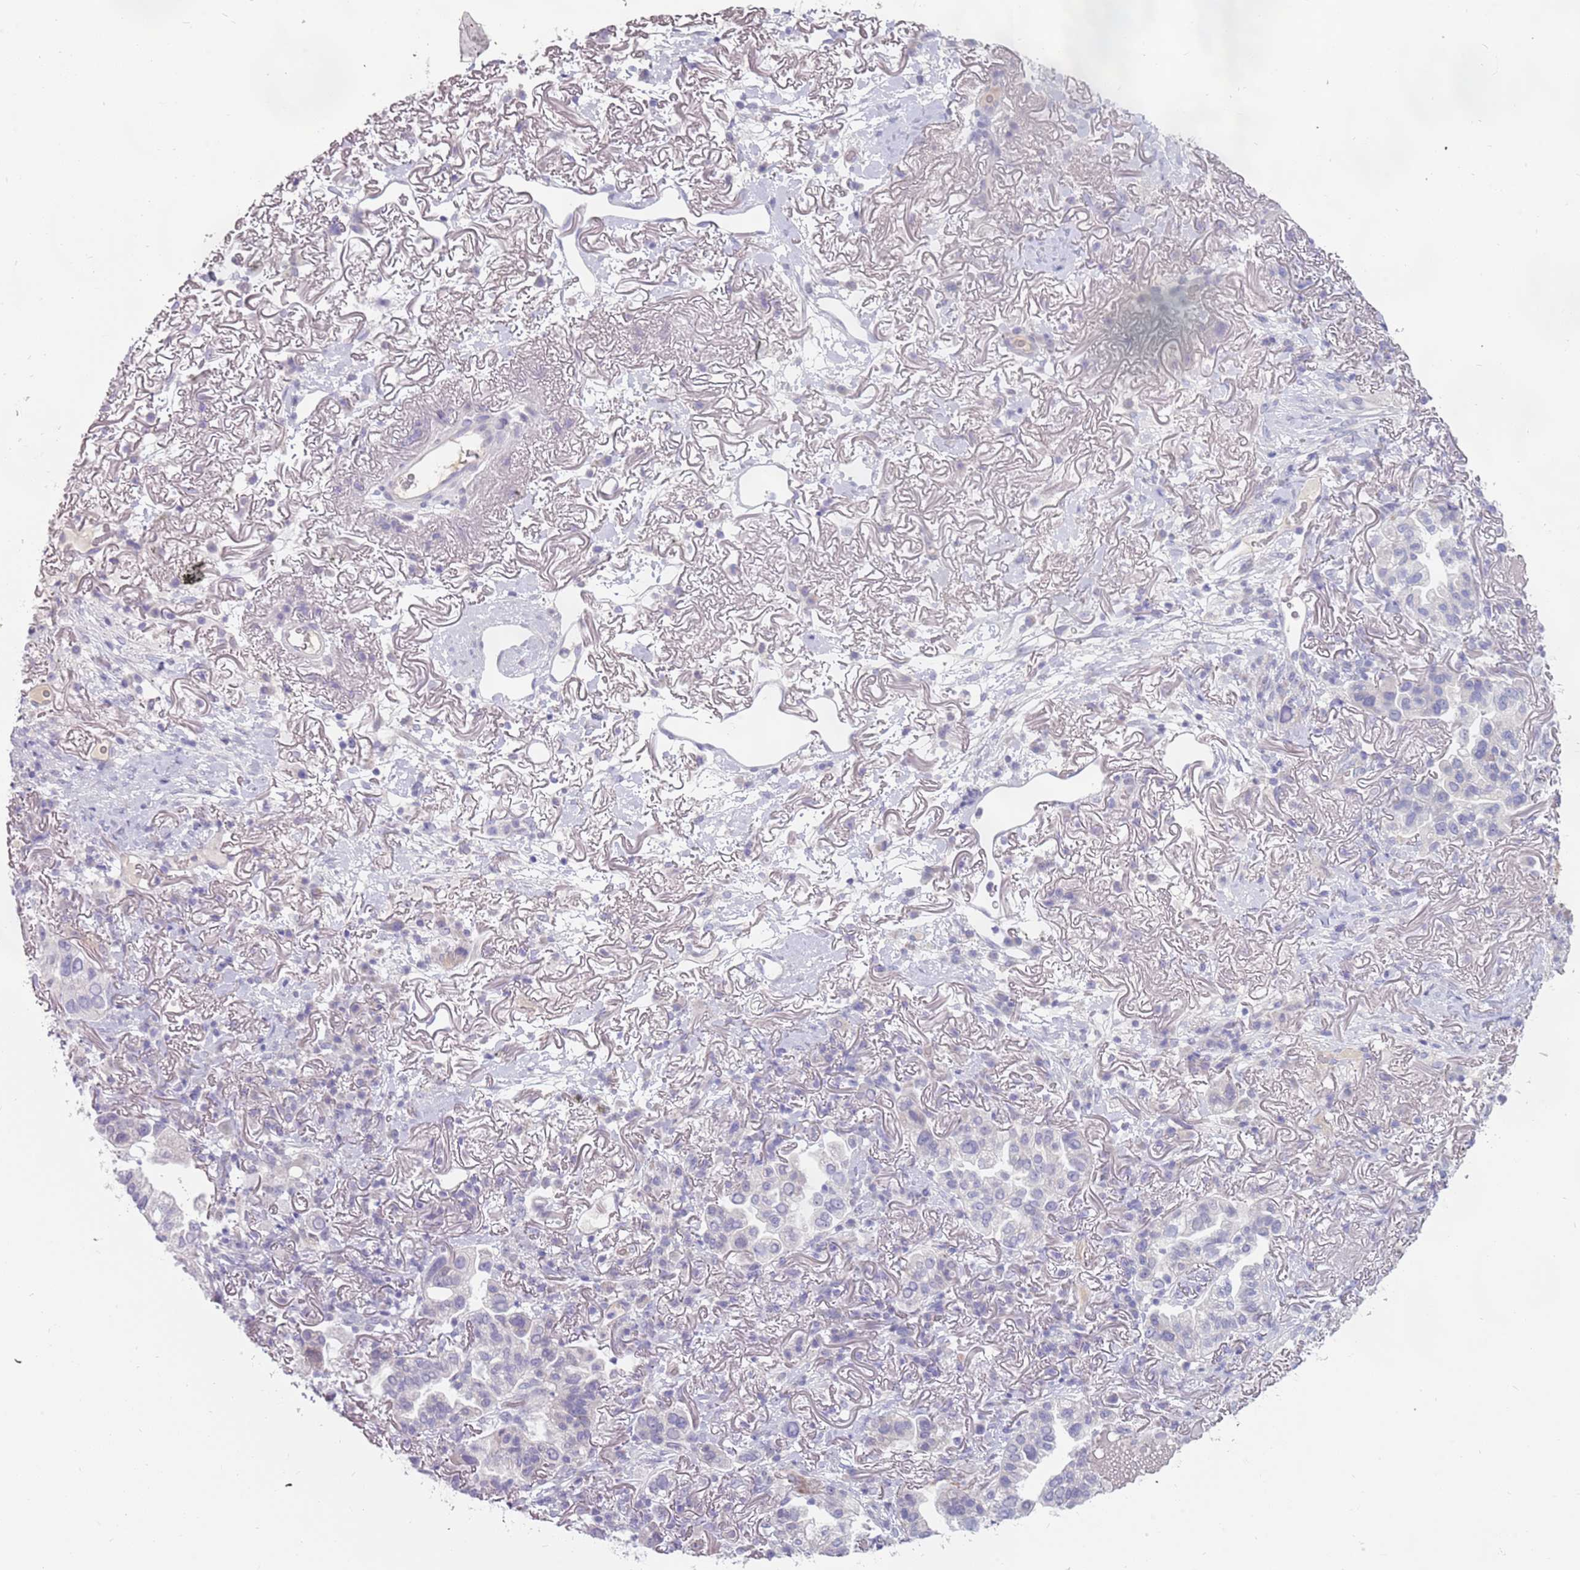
{"staining": {"intensity": "negative", "quantity": "none", "location": "none"}, "tissue": "lung cancer", "cell_type": "Tumor cells", "image_type": "cancer", "snomed": [{"axis": "morphology", "description": "Adenocarcinoma, NOS"}, {"axis": "topography", "description": "Lung"}], "caption": "High power microscopy photomicrograph of an IHC micrograph of lung cancer, revealing no significant positivity in tumor cells.", "gene": "DDX4", "patient": {"sex": "female", "age": 69}}